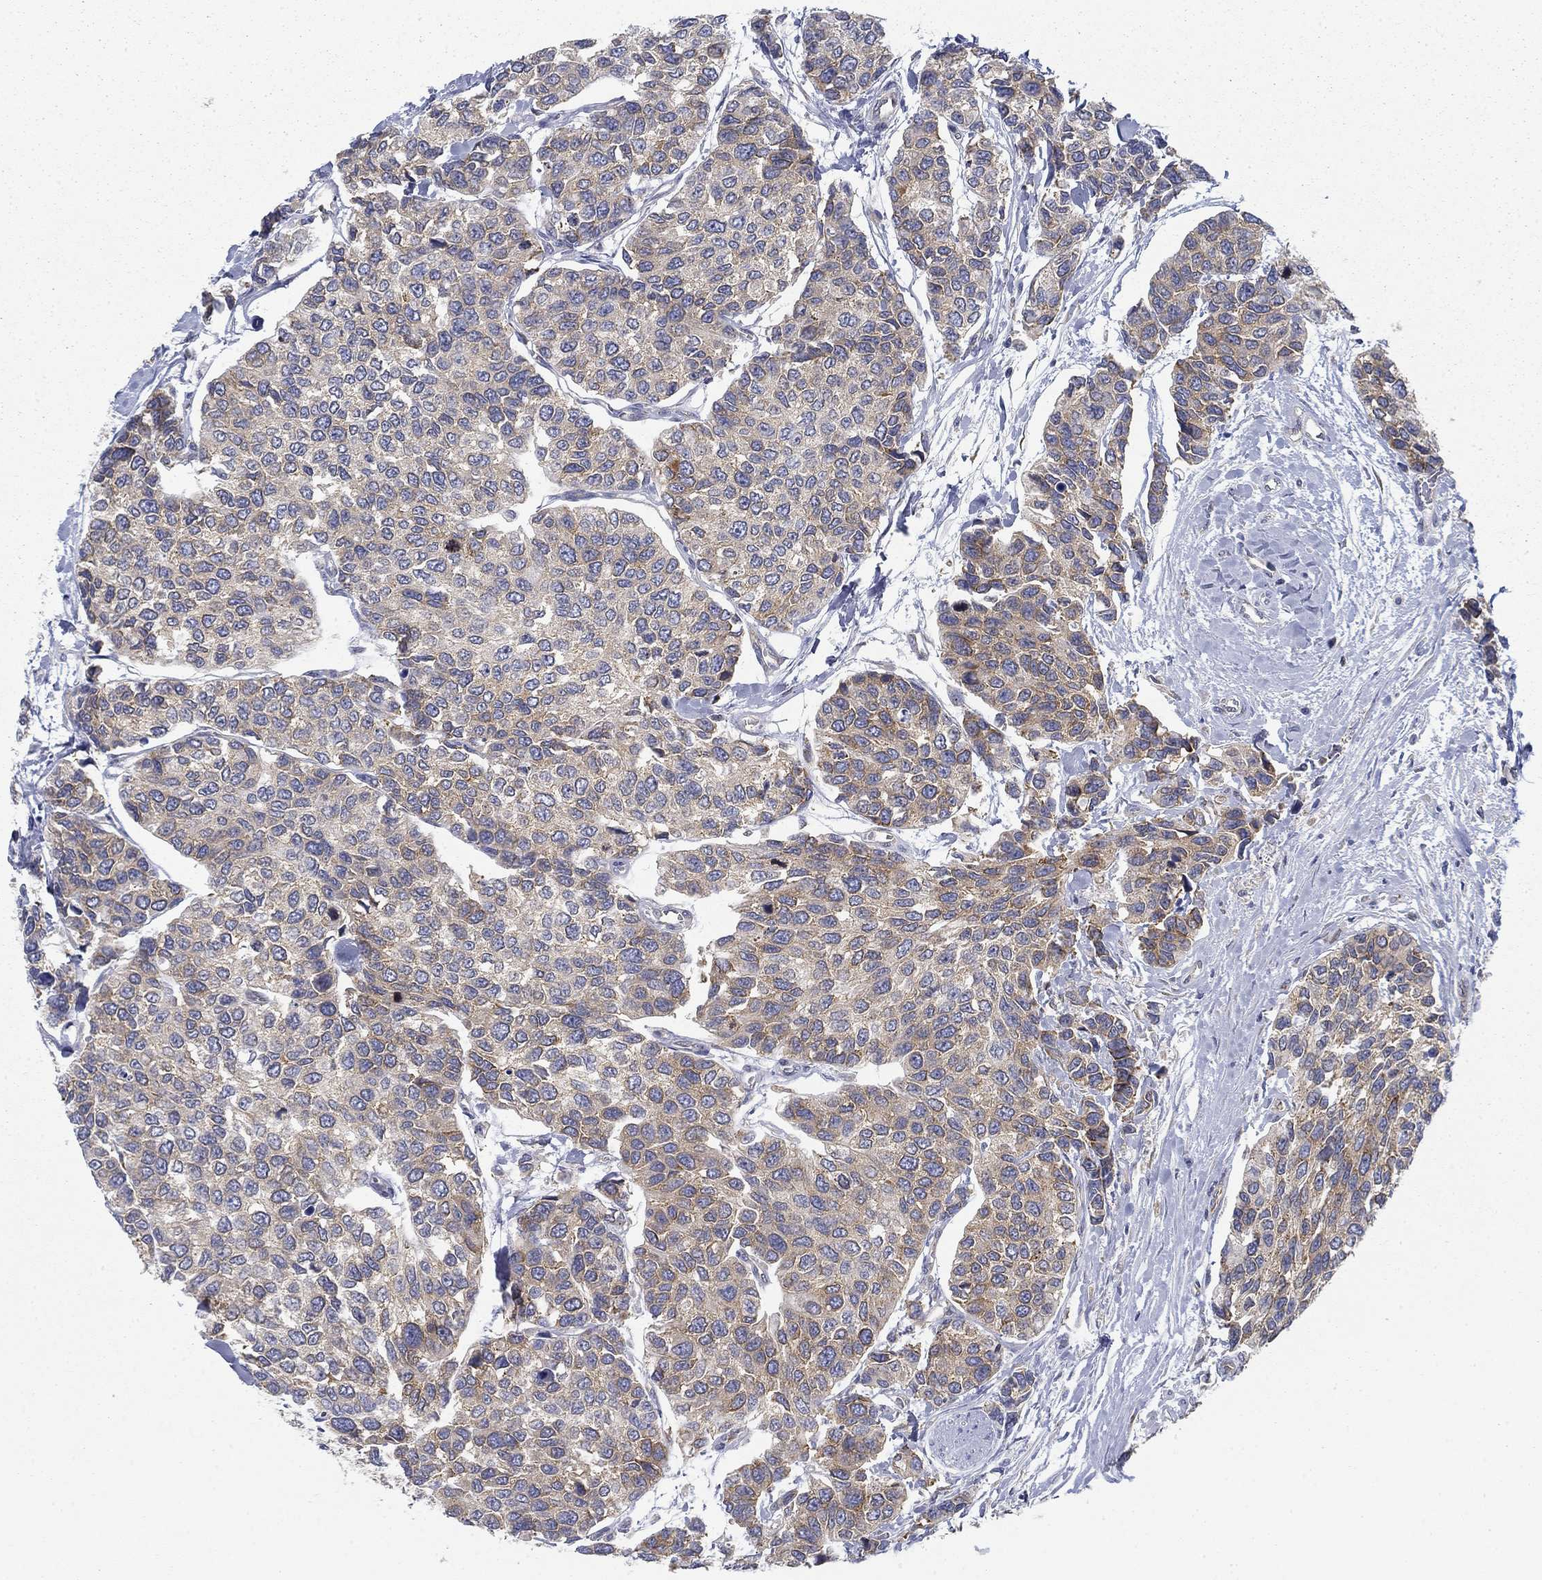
{"staining": {"intensity": "weak", "quantity": ">75%", "location": "cytoplasmic/membranous"}, "tissue": "urothelial cancer", "cell_type": "Tumor cells", "image_type": "cancer", "snomed": [{"axis": "morphology", "description": "Urothelial carcinoma, High grade"}, {"axis": "topography", "description": "Urinary bladder"}], "caption": "About >75% of tumor cells in human high-grade urothelial carcinoma show weak cytoplasmic/membranous protein positivity as visualized by brown immunohistochemical staining.", "gene": "FXR1", "patient": {"sex": "male", "age": 77}}